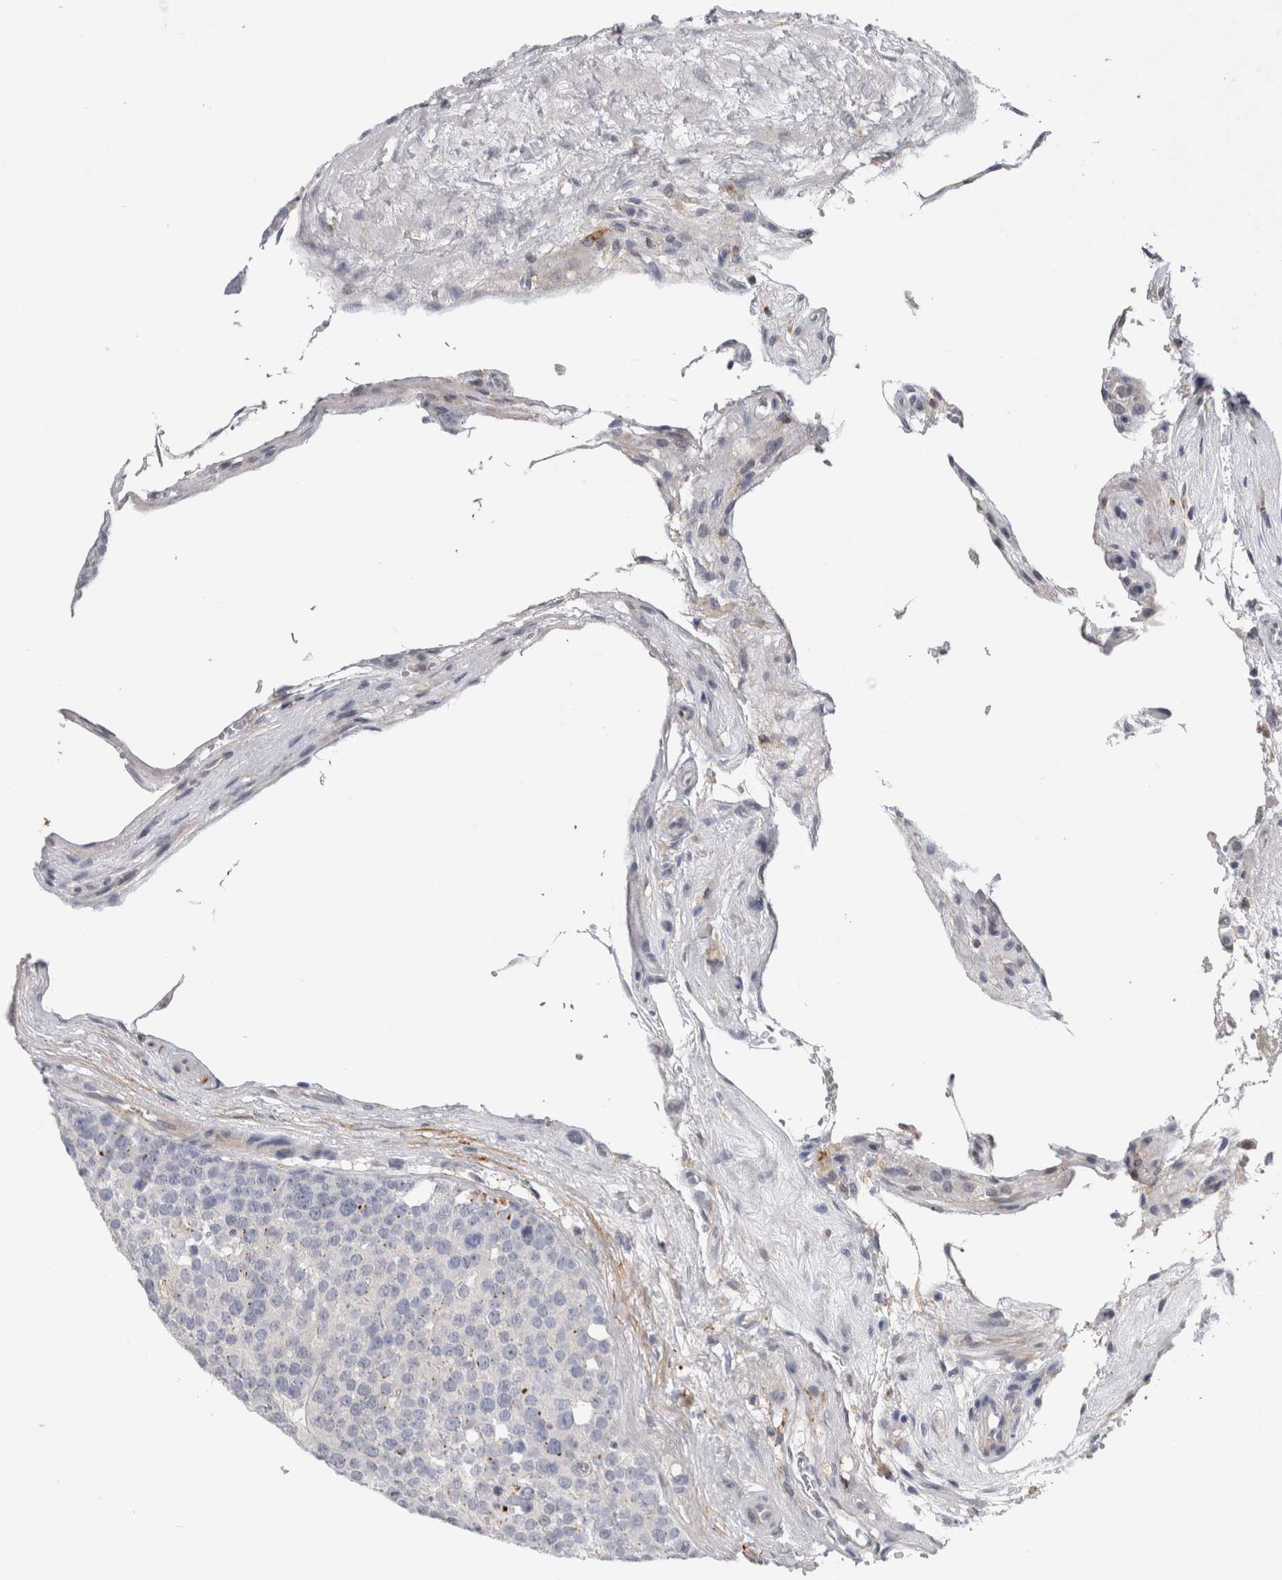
{"staining": {"intensity": "negative", "quantity": "none", "location": "none"}, "tissue": "testis cancer", "cell_type": "Tumor cells", "image_type": "cancer", "snomed": [{"axis": "morphology", "description": "Seminoma, NOS"}, {"axis": "topography", "description": "Testis"}], "caption": "An immunohistochemistry (IHC) histopathology image of seminoma (testis) is shown. There is no staining in tumor cells of seminoma (testis). The staining was performed using DAB to visualize the protein expression in brown, while the nuclei were stained in blue with hematoxylin (Magnification: 20x).", "gene": "DNAJC24", "patient": {"sex": "male", "age": 71}}